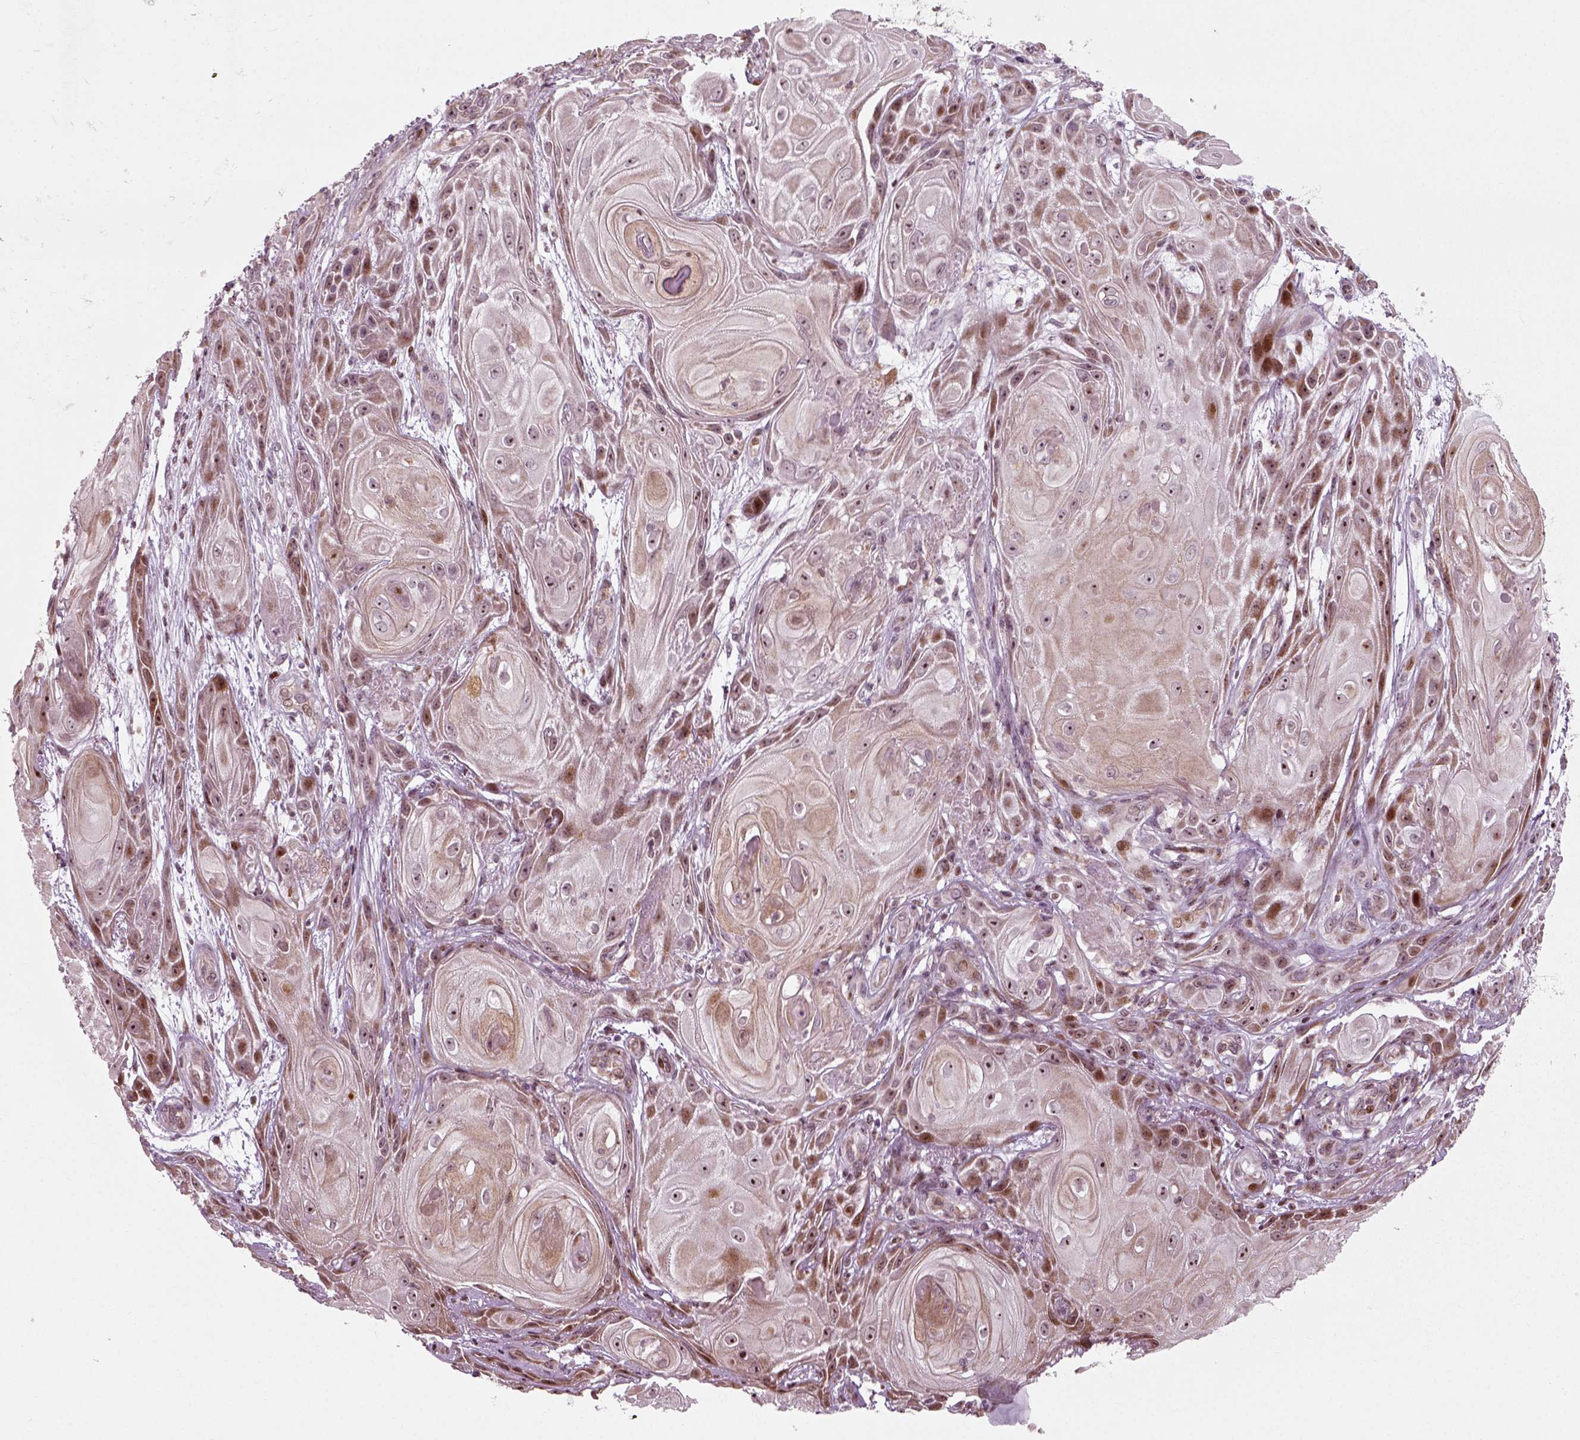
{"staining": {"intensity": "moderate", "quantity": "<25%", "location": "cytoplasmic/membranous"}, "tissue": "skin cancer", "cell_type": "Tumor cells", "image_type": "cancer", "snomed": [{"axis": "morphology", "description": "Squamous cell carcinoma, NOS"}, {"axis": "topography", "description": "Skin"}], "caption": "Immunohistochemical staining of skin cancer demonstrates moderate cytoplasmic/membranous protein expression in approximately <25% of tumor cells.", "gene": "CDC14A", "patient": {"sex": "male", "age": 62}}